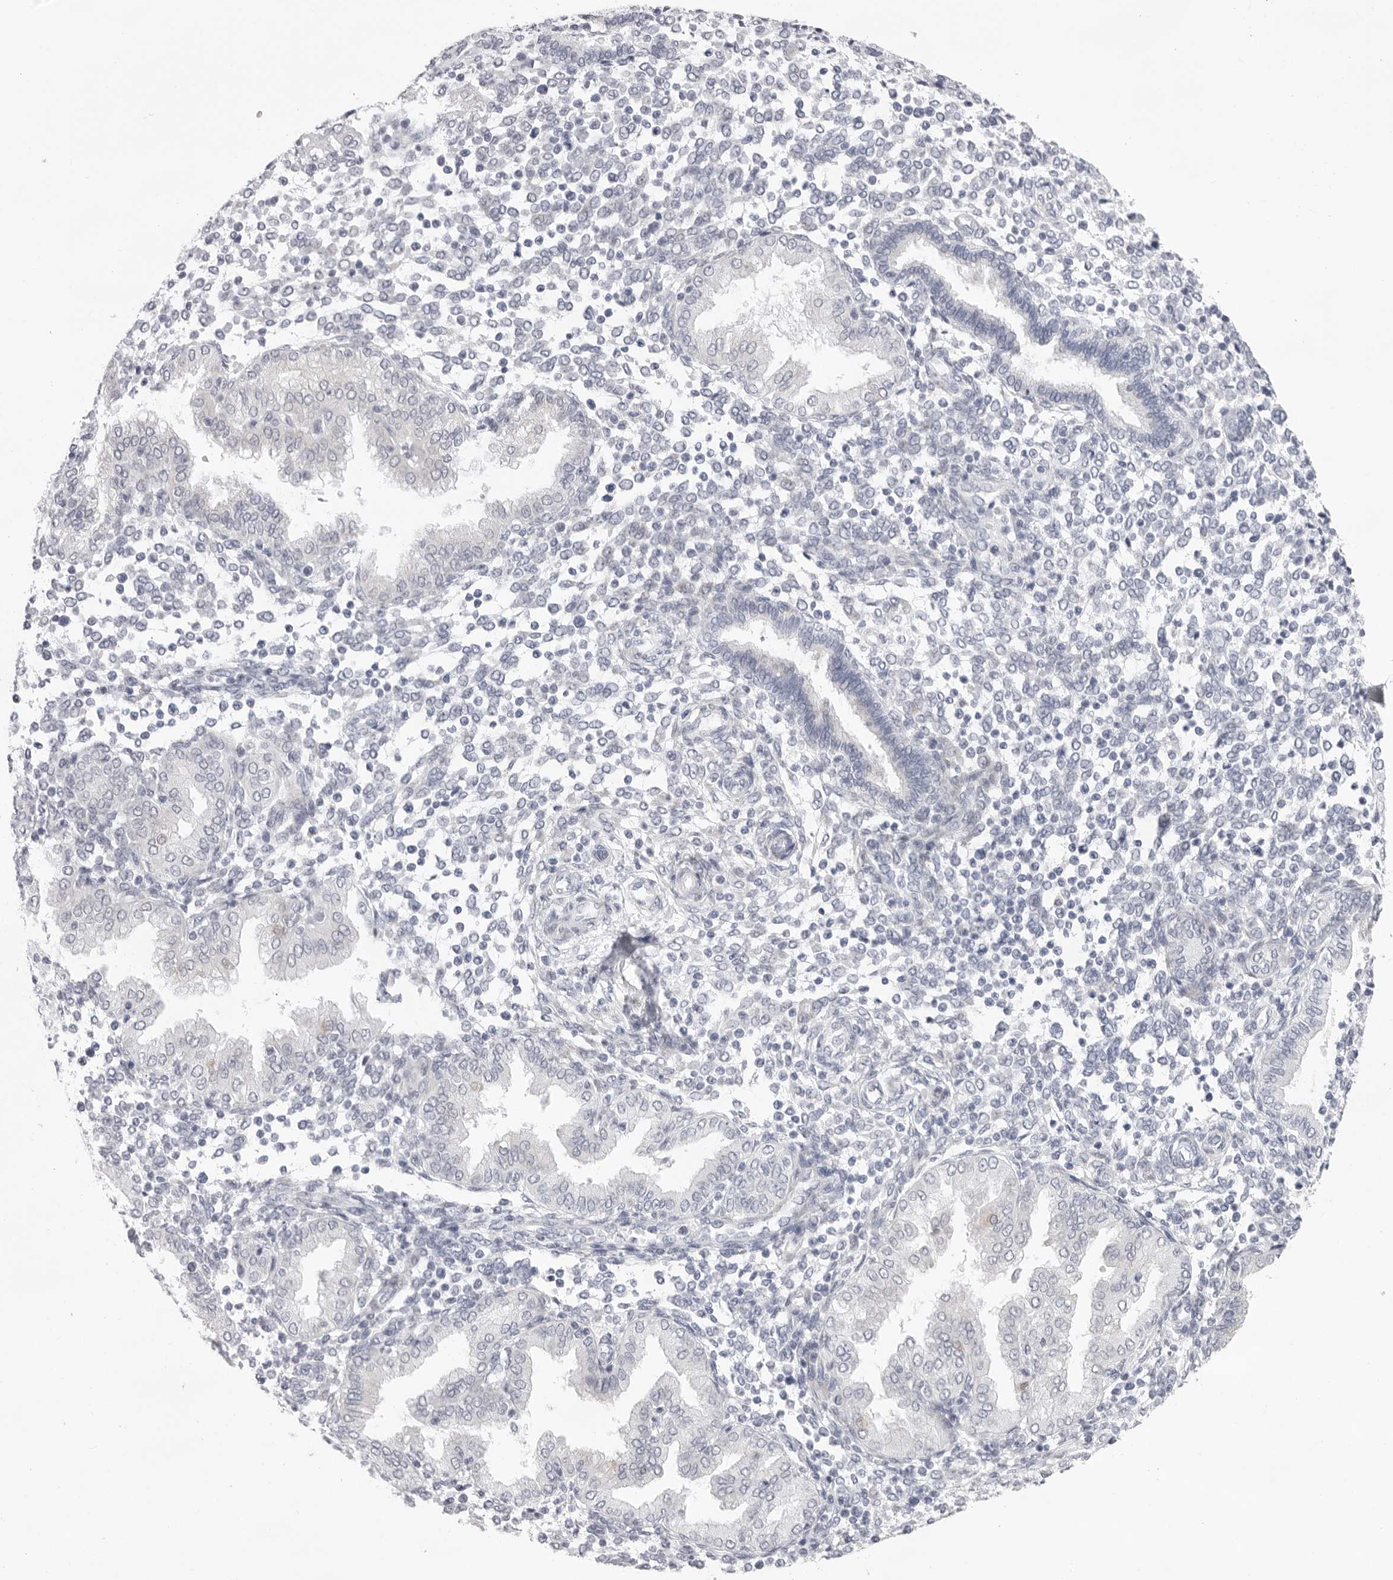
{"staining": {"intensity": "negative", "quantity": "none", "location": "none"}, "tissue": "endometrium", "cell_type": "Cells in endometrial stroma", "image_type": "normal", "snomed": [{"axis": "morphology", "description": "Normal tissue, NOS"}, {"axis": "topography", "description": "Endometrium"}], "caption": "This is an immunohistochemistry photomicrograph of benign human endometrium. There is no positivity in cells in endometrial stroma.", "gene": "SMIM2", "patient": {"sex": "female", "age": 53}}